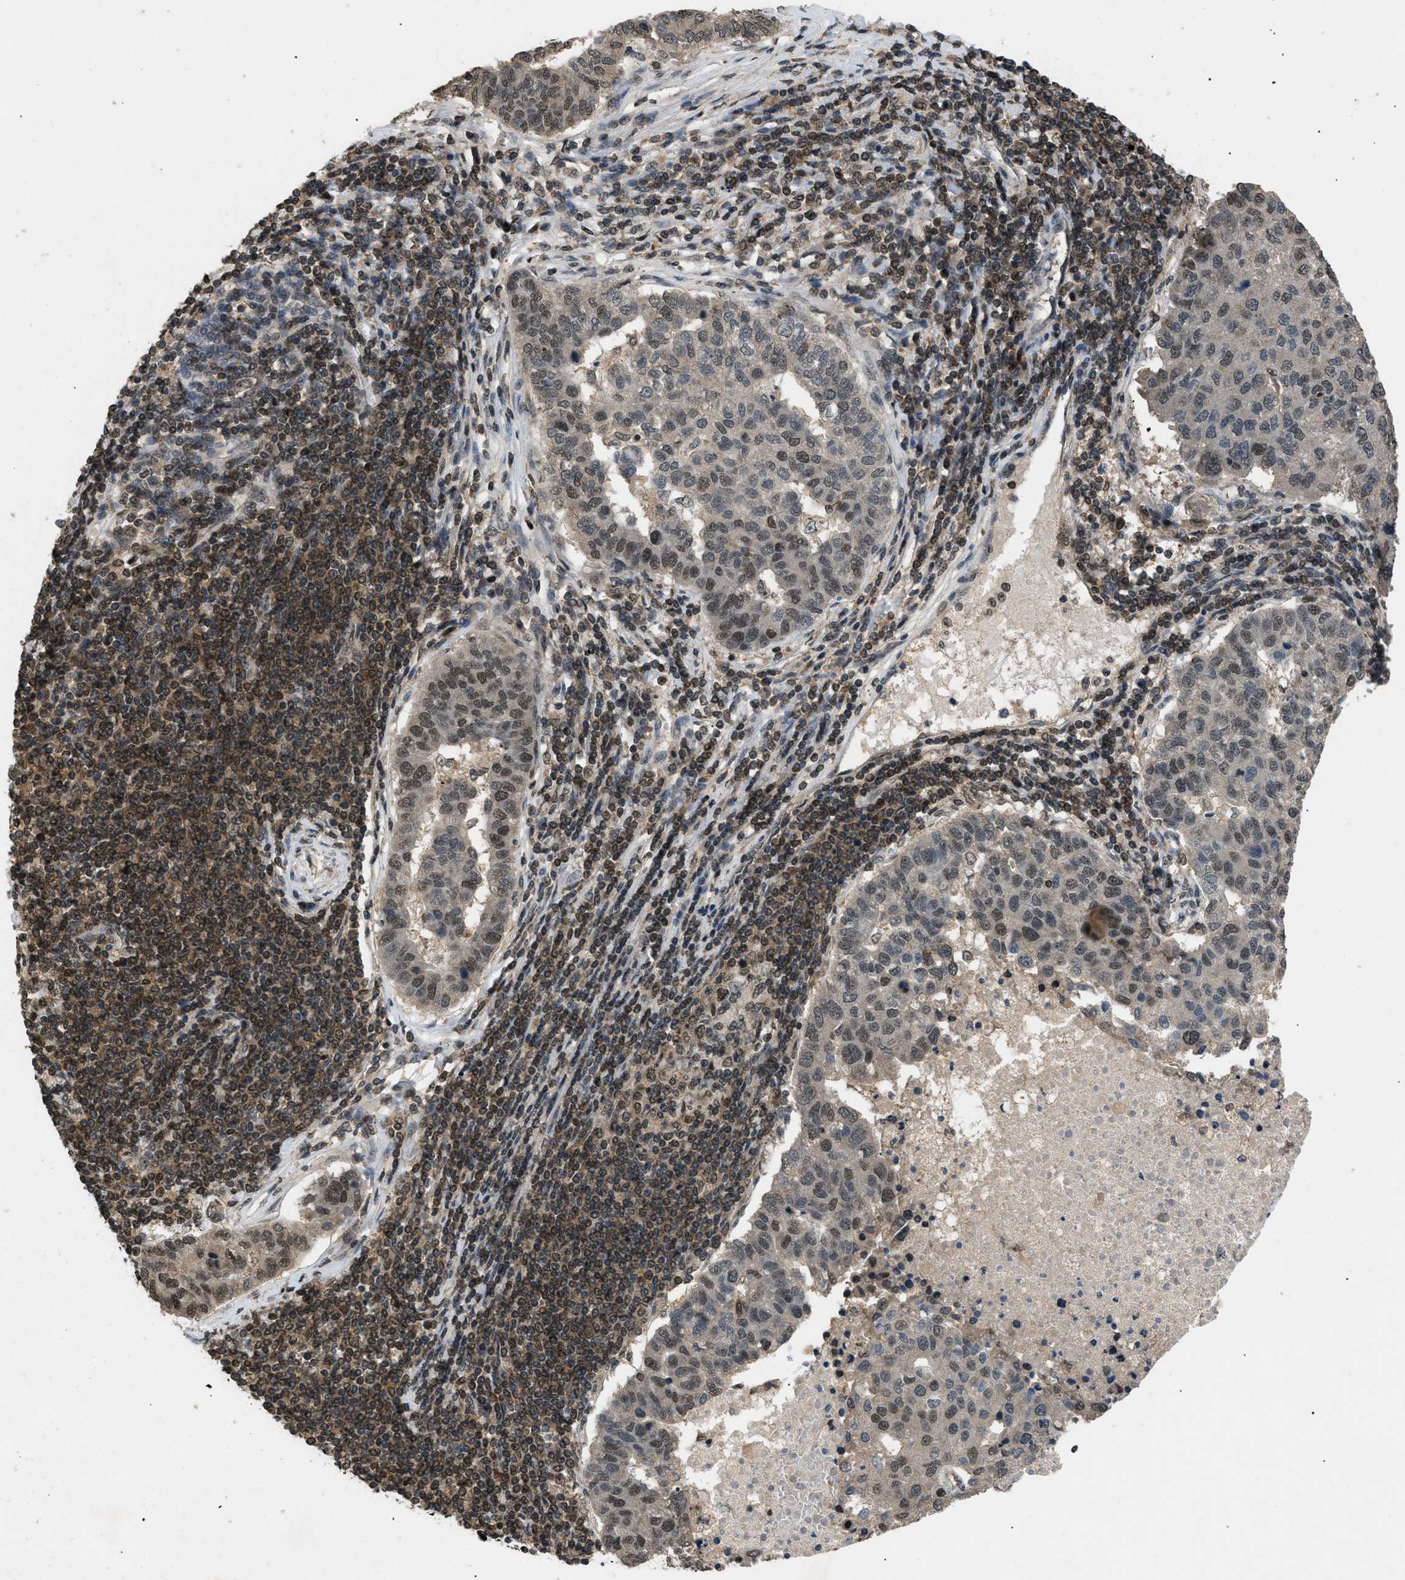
{"staining": {"intensity": "moderate", "quantity": "25%-75%", "location": "nuclear"}, "tissue": "pancreatic cancer", "cell_type": "Tumor cells", "image_type": "cancer", "snomed": [{"axis": "morphology", "description": "Adenocarcinoma, NOS"}, {"axis": "topography", "description": "Pancreas"}], "caption": "Immunohistochemistry of human pancreatic cancer displays medium levels of moderate nuclear staining in approximately 25%-75% of tumor cells.", "gene": "RBM5", "patient": {"sex": "female", "age": 61}}